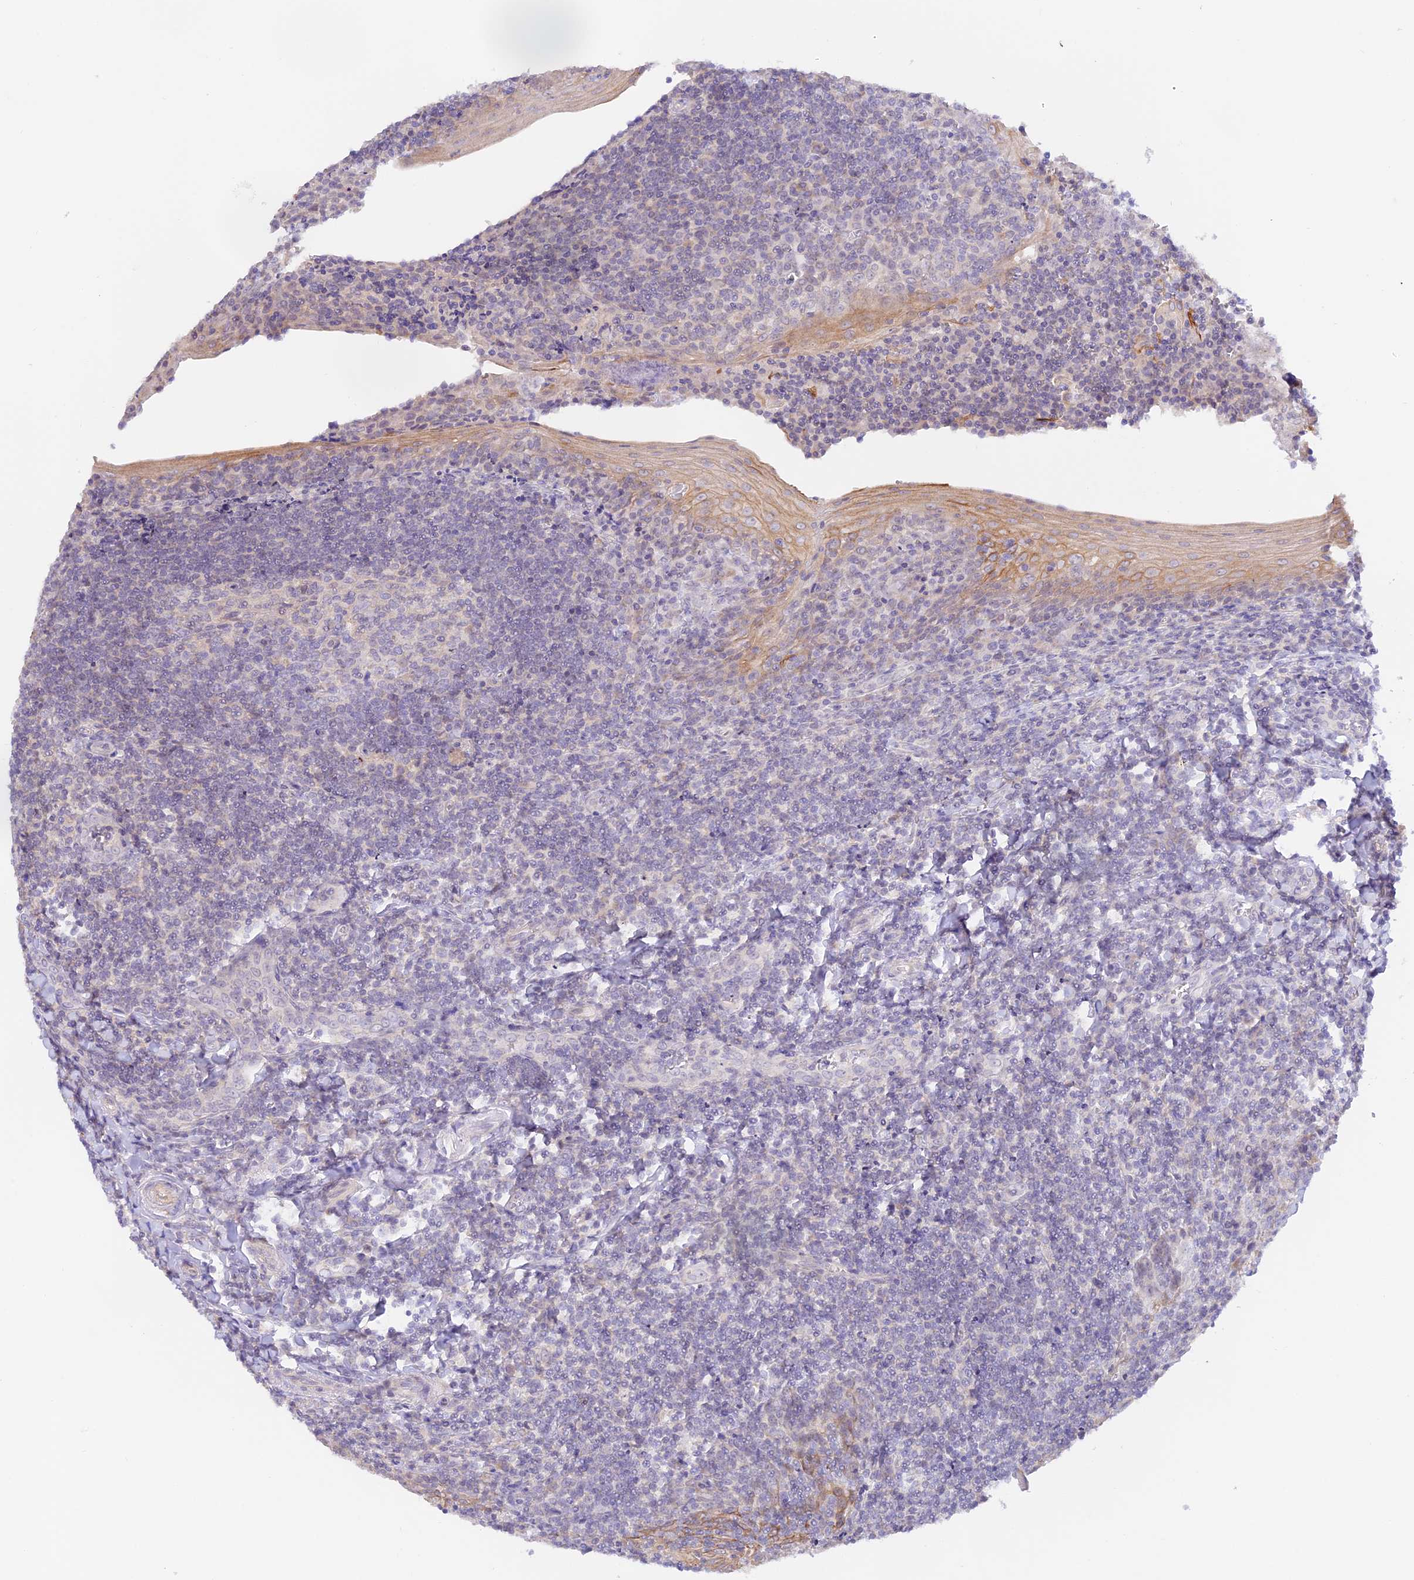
{"staining": {"intensity": "negative", "quantity": "none", "location": "none"}, "tissue": "tonsil", "cell_type": "Germinal center cells", "image_type": "normal", "snomed": [{"axis": "morphology", "description": "Normal tissue, NOS"}, {"axis": "topography", "description": "Tonsil"}], "caption": "IHC micrograph of unremarkable human tonsil stained for a protein (brown), which exhibits no staining in germinal center cells. The staining was performed using DAB (3,3'-diaminobenzidine) to visualize the protein expression in brown, while the nuclei were stained in blue with hematoxylin (Magnification: 20x).", "gene": "CAMSAP3", "patient": {"sex": "male", "age": 27}}